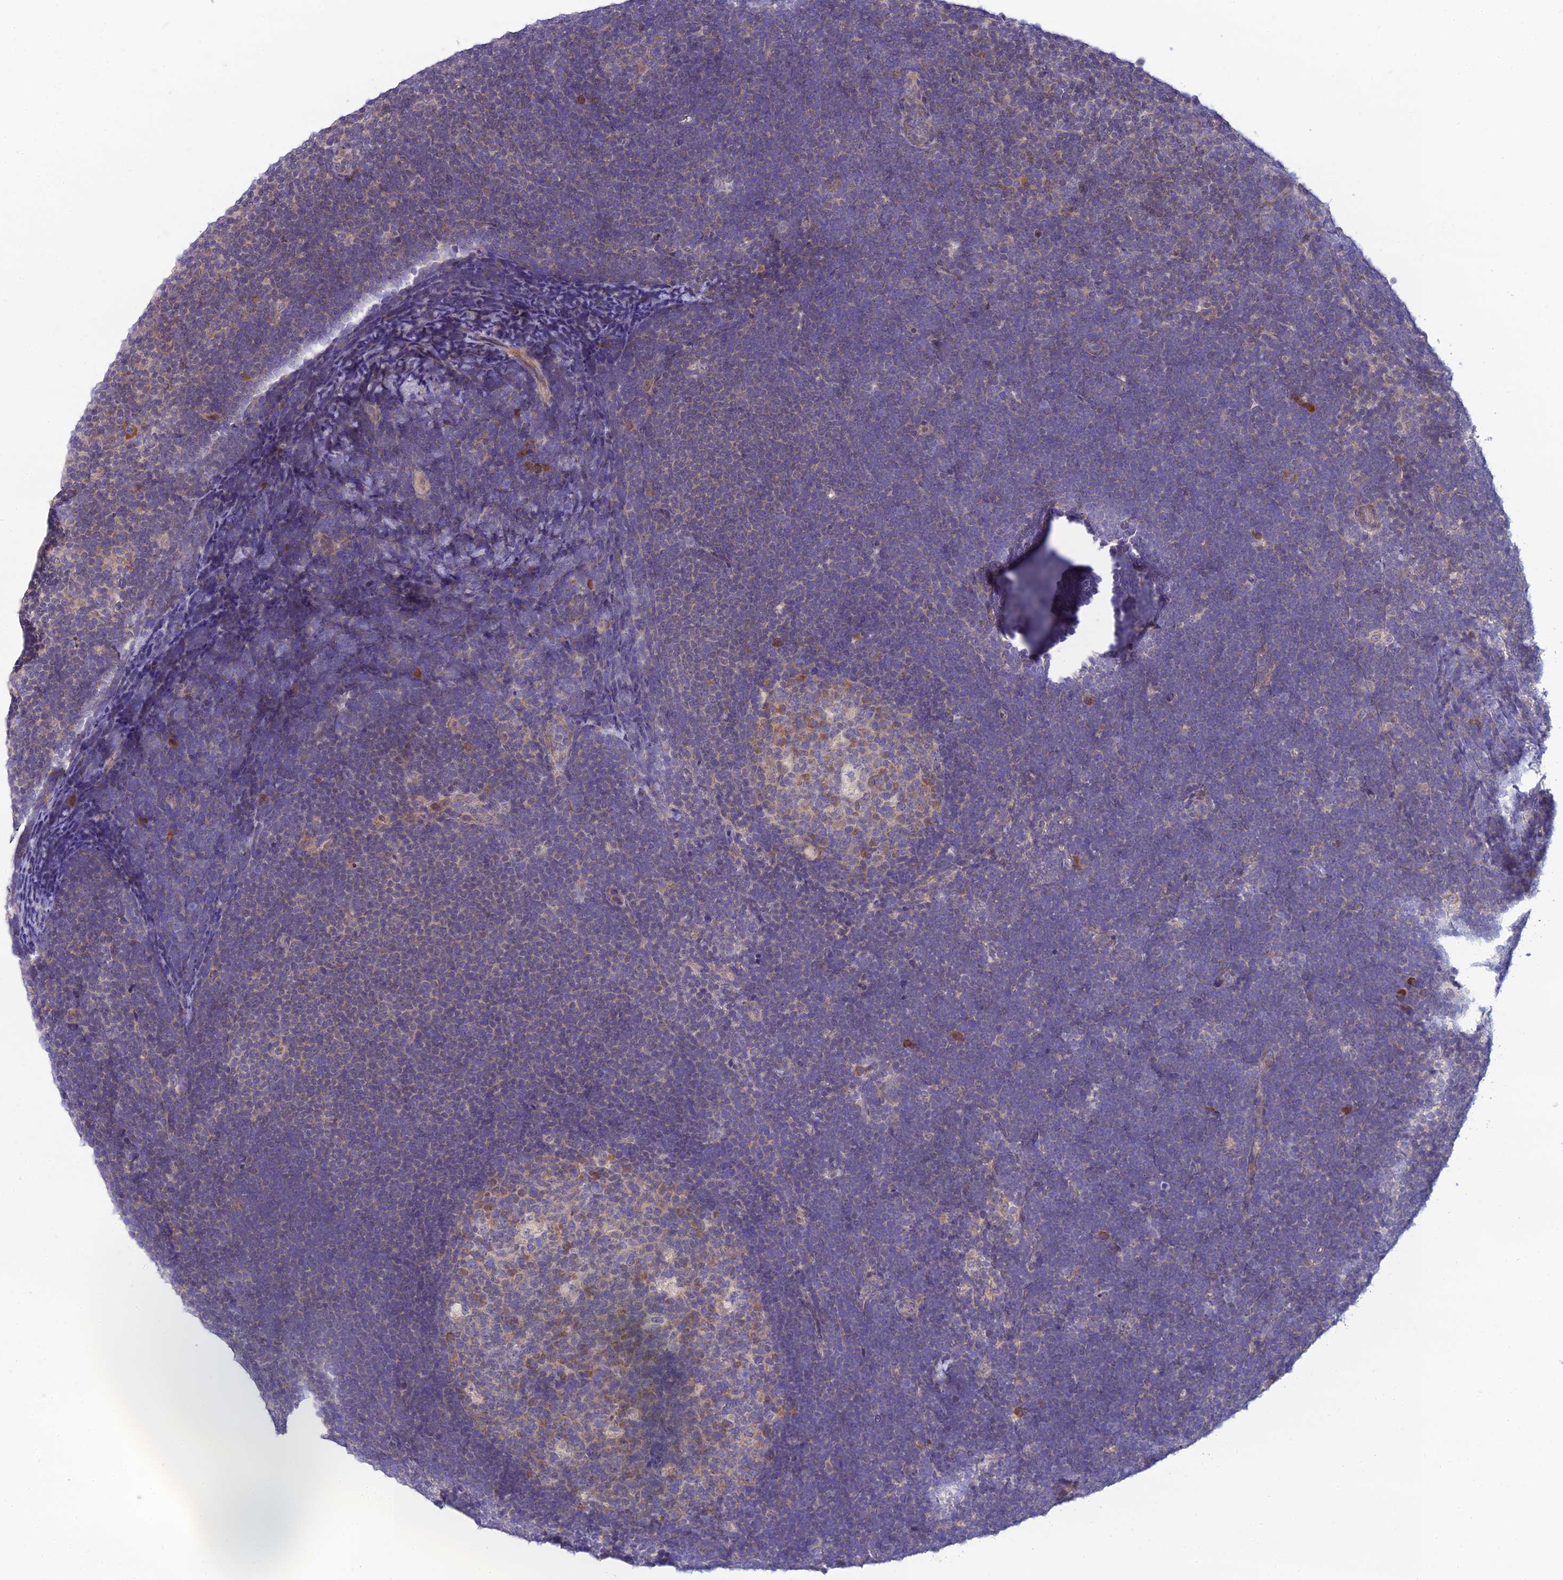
{"staining": {"intensity": "negative", "quantity": "none", "location": "none"}, "tissue": "lymphoma", "cell_type": "Tumor cells", "image_type": "cancer", "snomed": [{"axis": "morphology", "description": "Malignant lymphoma, non-Hodgkin's type, High grade"}, {"axis": "topography", "description": "Lymph node"}], "caption": "Tumor cells show no significant protein positivity in malignant lymphoma, non-Hodgkin's type (high-grade).", "gene": "CLCN7", "patient": {"sex": "male", "age": 13}}